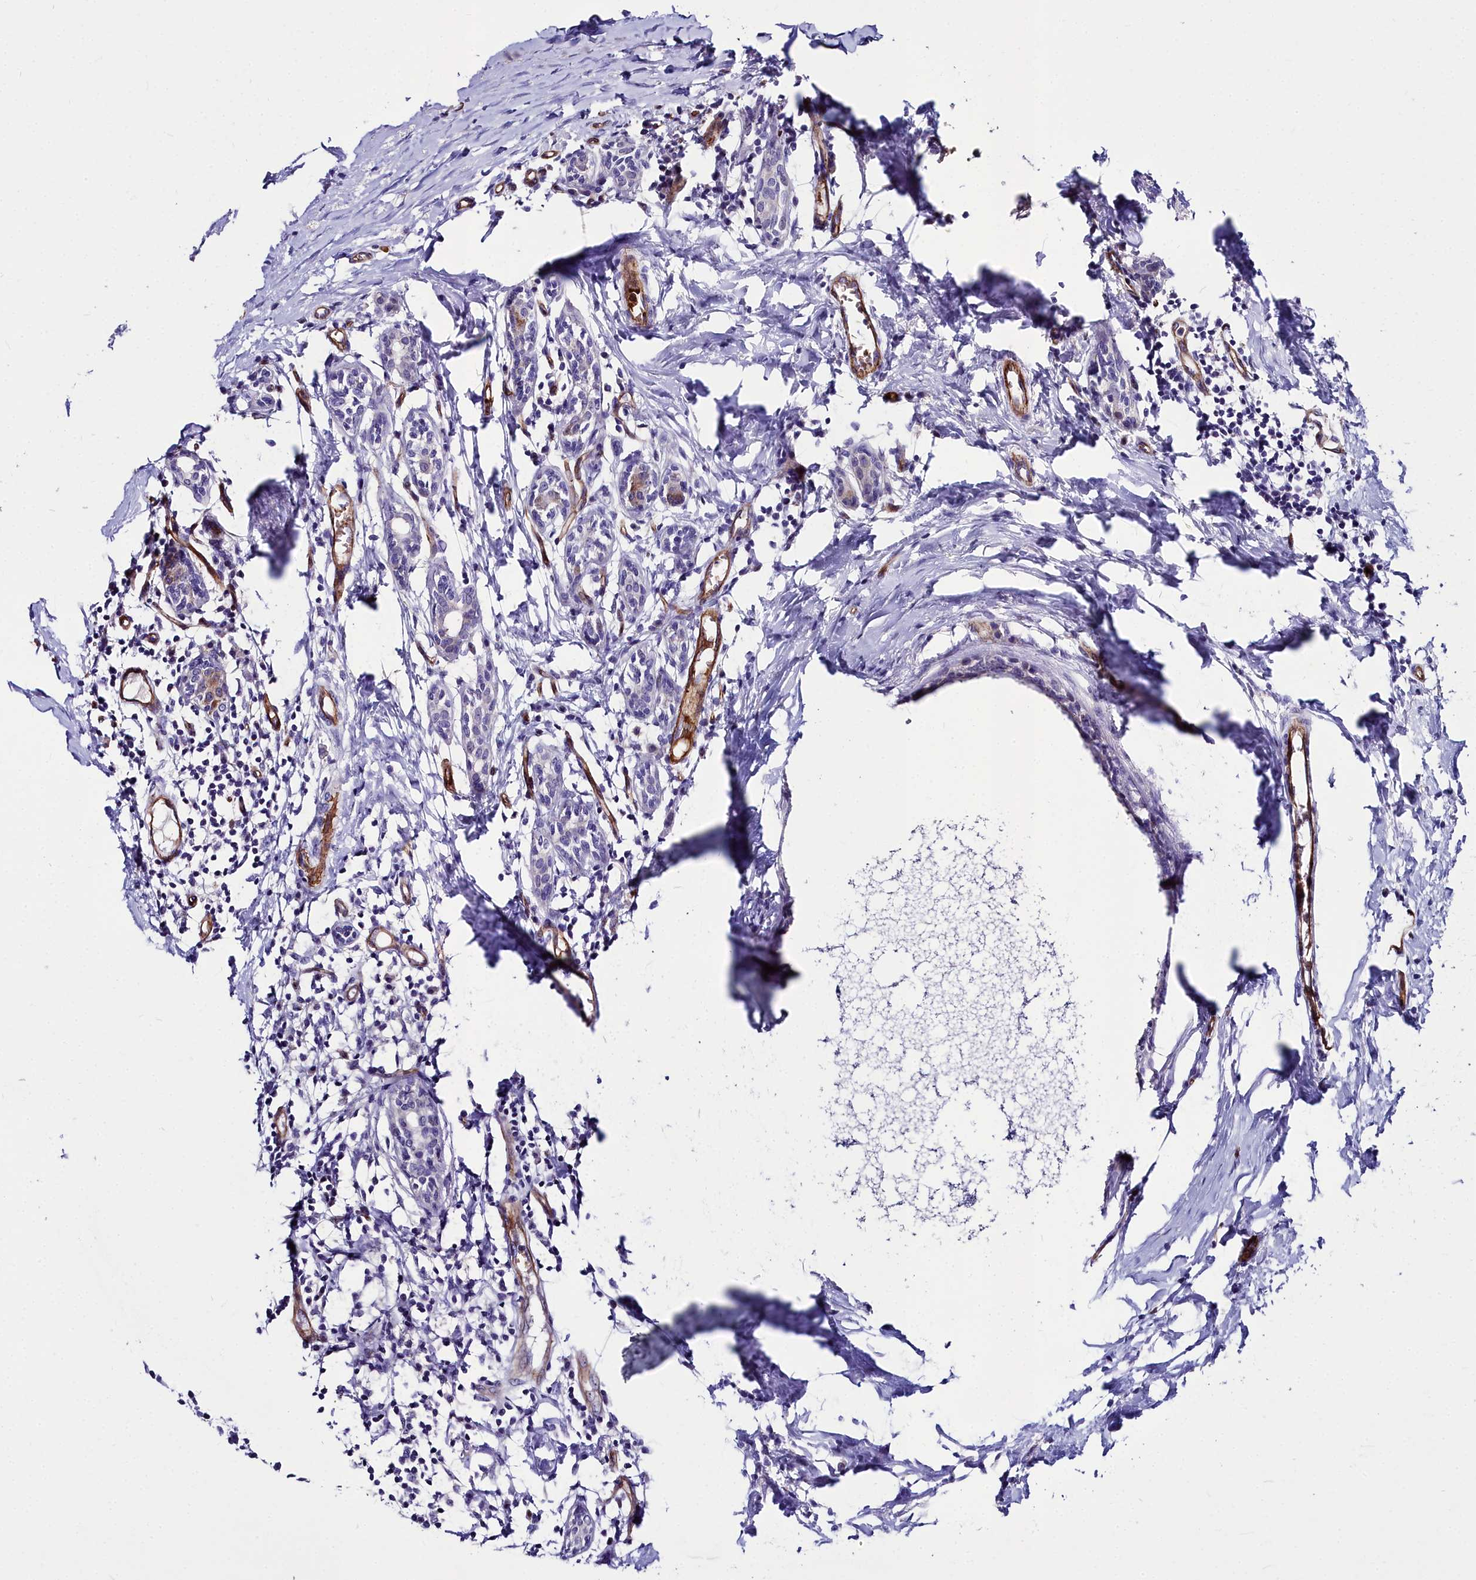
{"staining": {"intensity": "negative", "quantity": "none", "location": "none"}, "tissue": "breast cancer", "cell_type": "Tumor cells", "image_type": "cancer", "snomed": [{"axis": "morphology", "description": "Duct carcinoma"}, {"axis": "topography", "description": "Breast"}], "caption": "Breast cancer stained for a protein using IHC displays no positivity tumor cells.", "gene": "CYP4F11", "patient": {"sex": "female", "age": 40}}